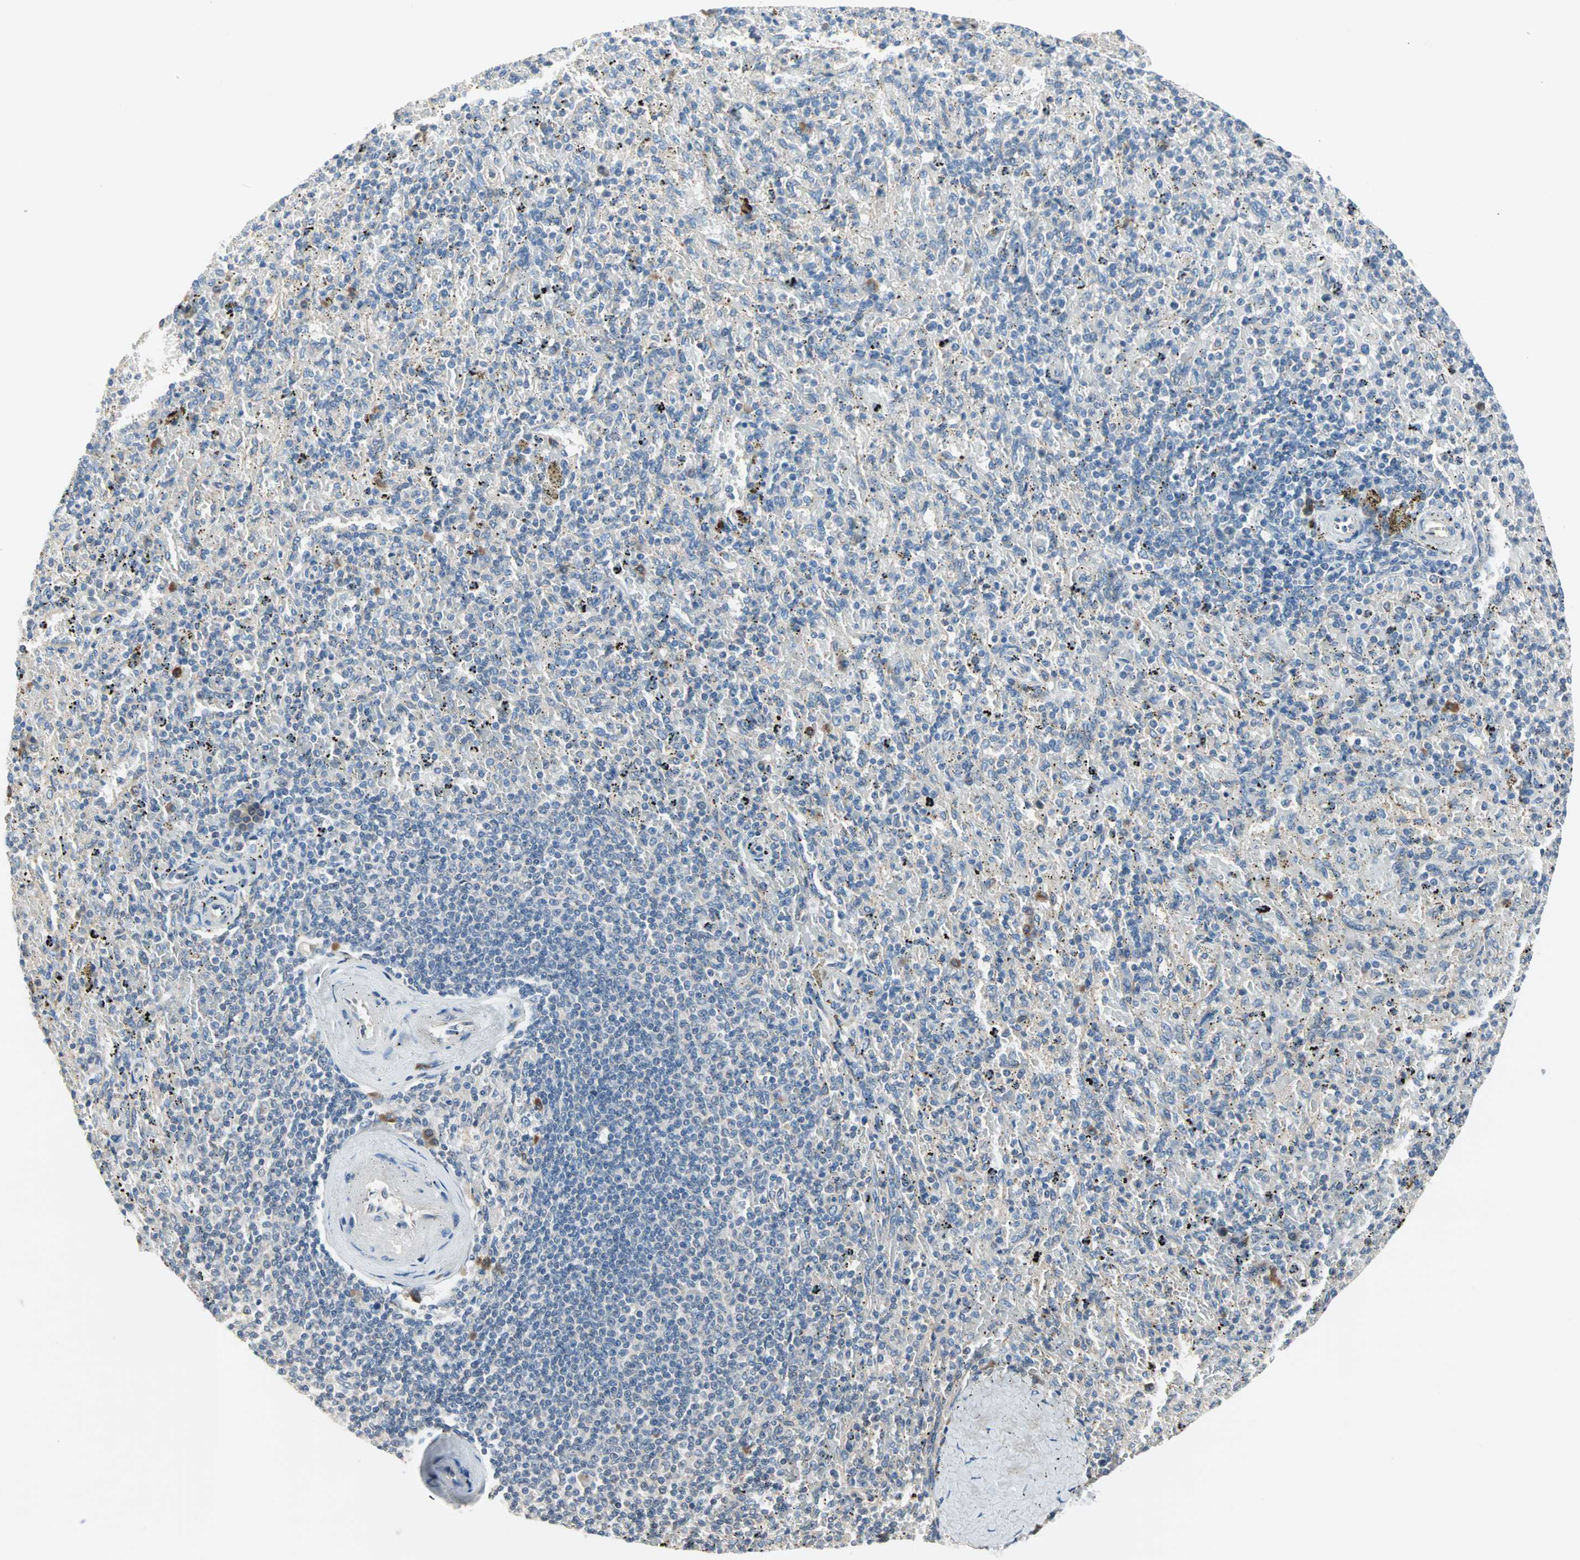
{"staining": {"intensity": "moderate", "quantity": "<25%", "location": "cytoplasmic/membranous"}, "tissue": "spleen", "cell_type": "Cells in red pulp", "image_type": "normal", "snomed": [{"axis": "morphology", "description": "Normal tissue, NOS"}, {"axis": "topography", "description": "Spleen"}], "caption": "Immunohistochemical staining of normal human spleen shows <25% levels of moderate cytoplasmic/membranous protein expression in approximately <25% of cells in red pulp. (Stains: DAB (3,3'-diaminobenzidine) in brown, nuclei in blue, Microscopy: brightfield microscopy at high magnification).", "gene": "SAR1A", "patient": {"sex": "female", "age": 43}}